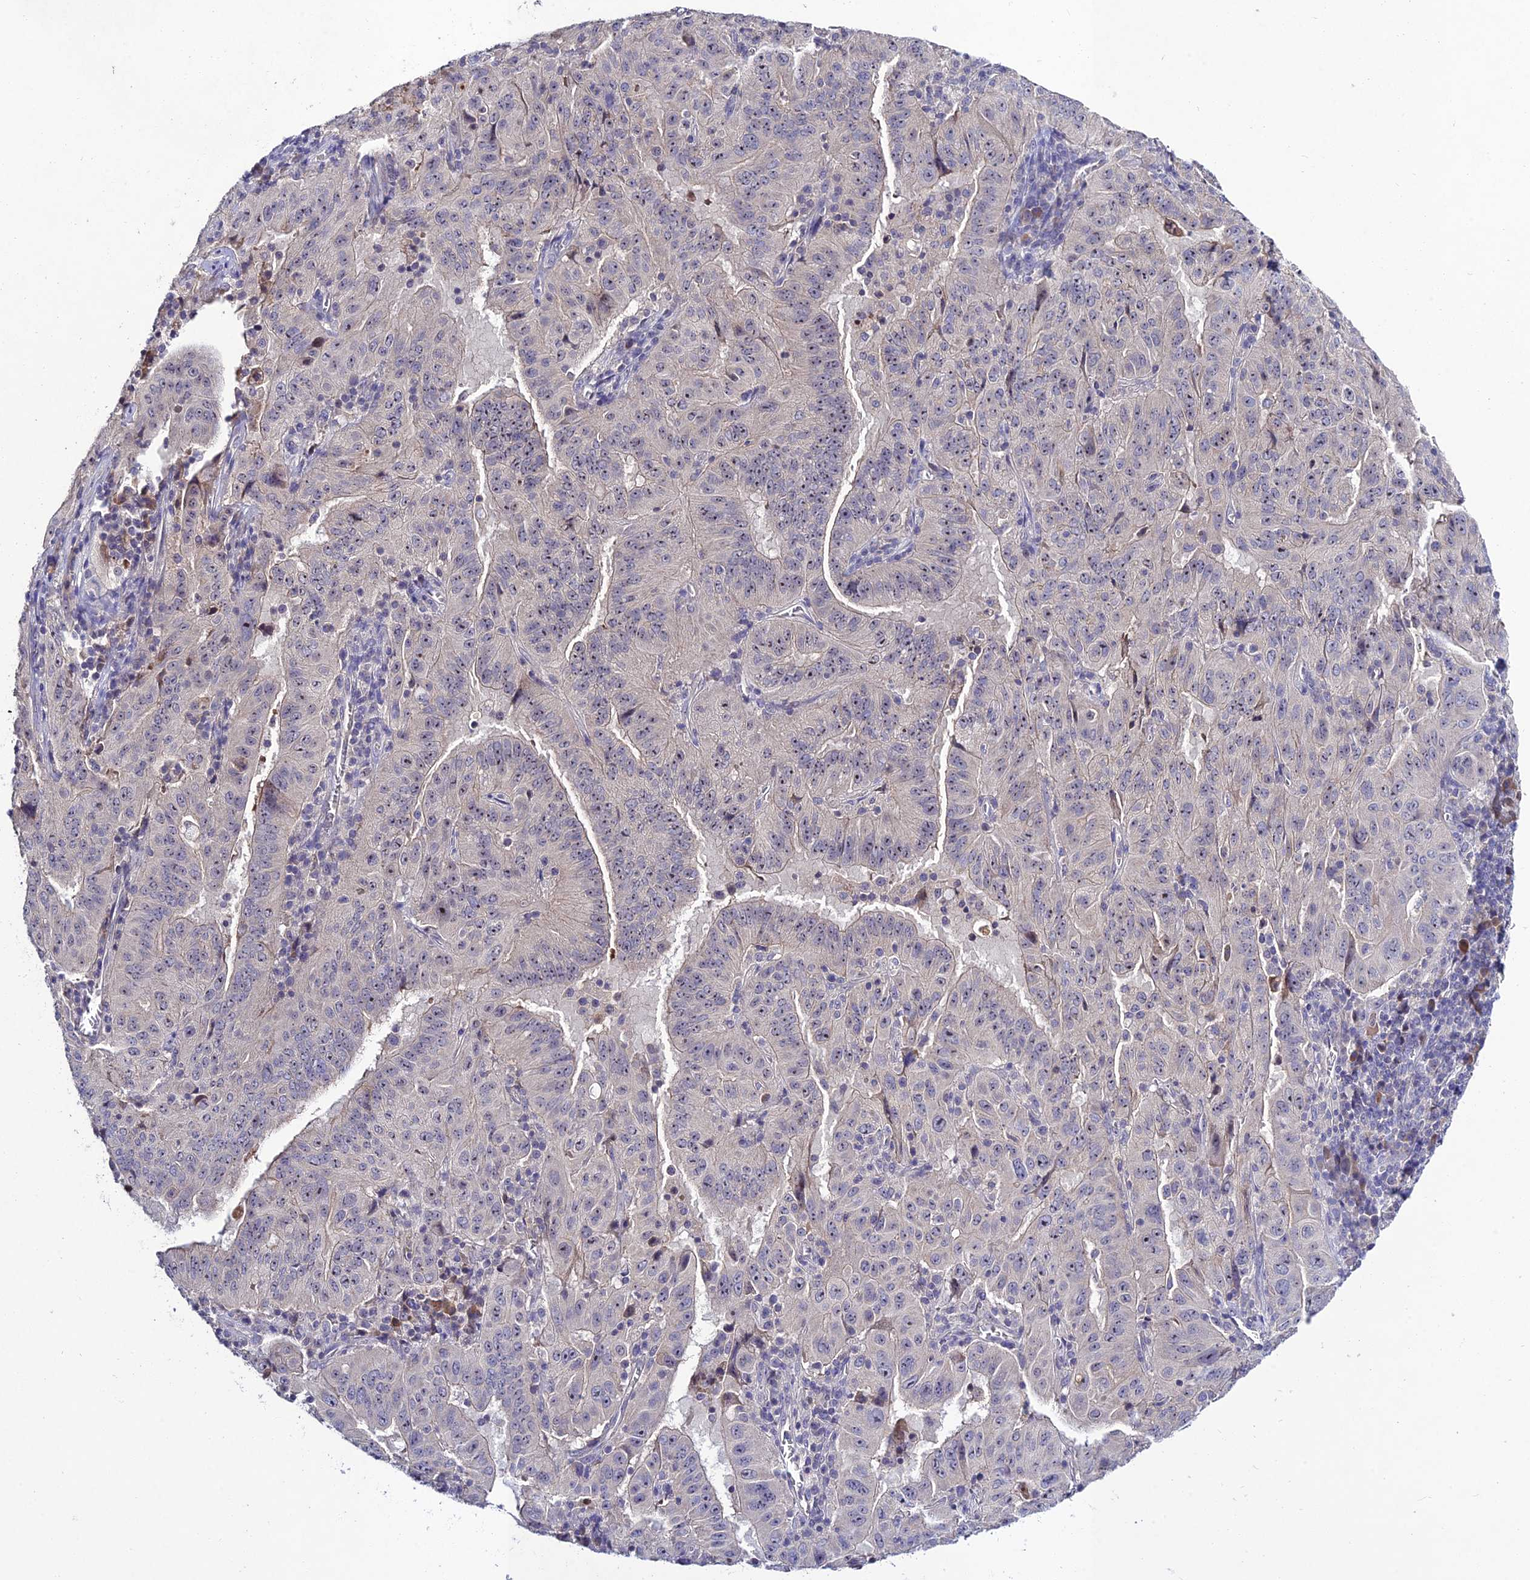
{"staining": {"intensity": "negative", "quantity": "none", "location": "none"}, "tissue": "pancreatic cancer", "cell_type": "Tumor cells", "image_type": "cancer", "snomed": [{"axis": "morphology", "description": "Adenocarcinoma, NOS"}, {"axis": "topography", "description": "Pancreas"}], "caption": "An image of human adenocarcinoma (pancreatic) is negative for staining in tumor cells. (DAB immunohistochemistry visualized using brightfield microscopy, high magnification).", "gene": "CHST5", "patient": {"sex": "male", "age": 63}}